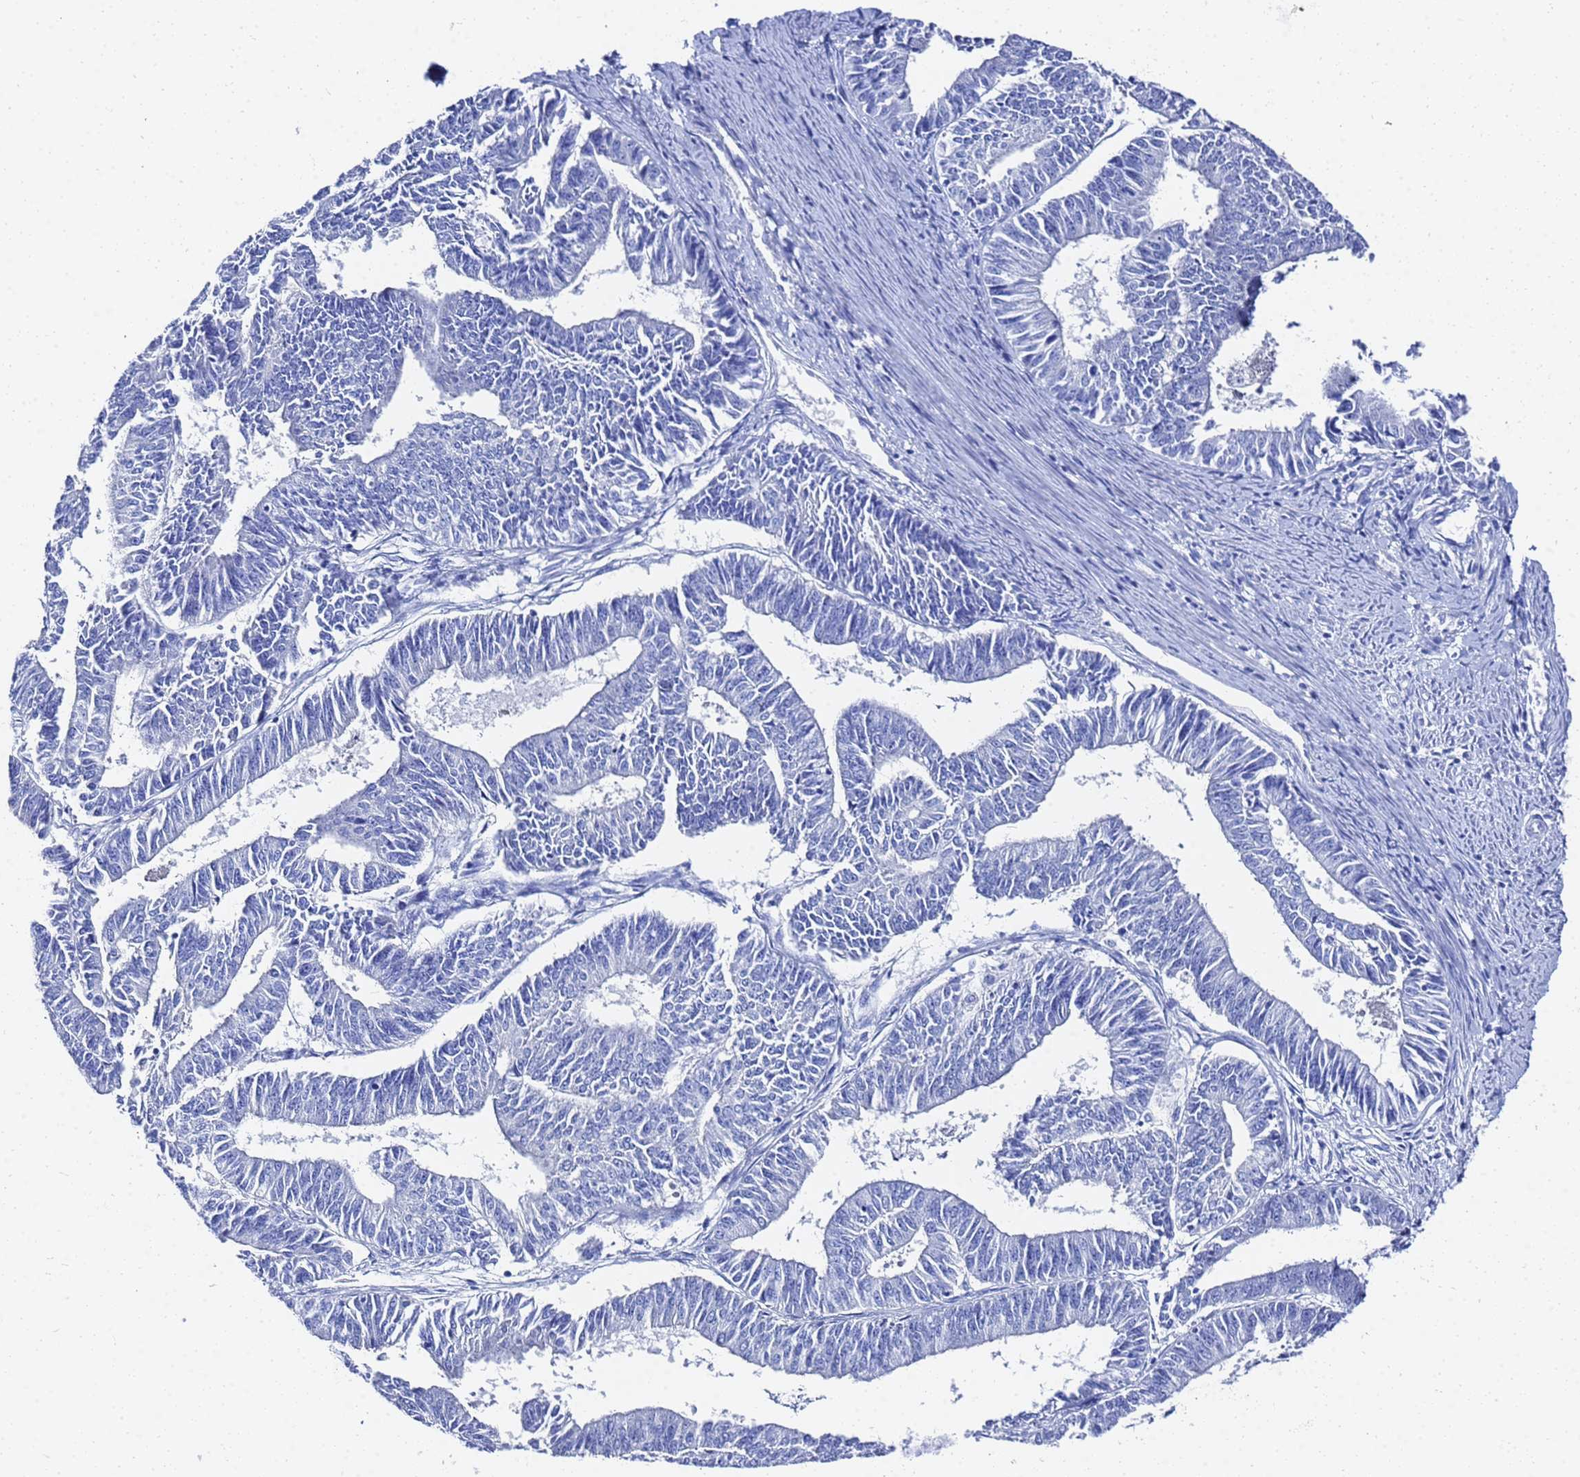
{"staining": {"intensity": "negative", "quantity": "none", "location": "none"}, "tissue": "endometrial cancer", "cell_type": "Tumor cells", "image_type": "cancer", "snomed": [{"axis": "morphology", "description": "Adenocarcinoma, NOS"}, {"axis": "topography", "description": "Endometrium"}], "caption": "Histopathology image shows no significant protein staining in tumor cells of adenocarcinoma (endometrial).", "gene": "GGT1", "patient": {"sex": "female", "age": 73}}